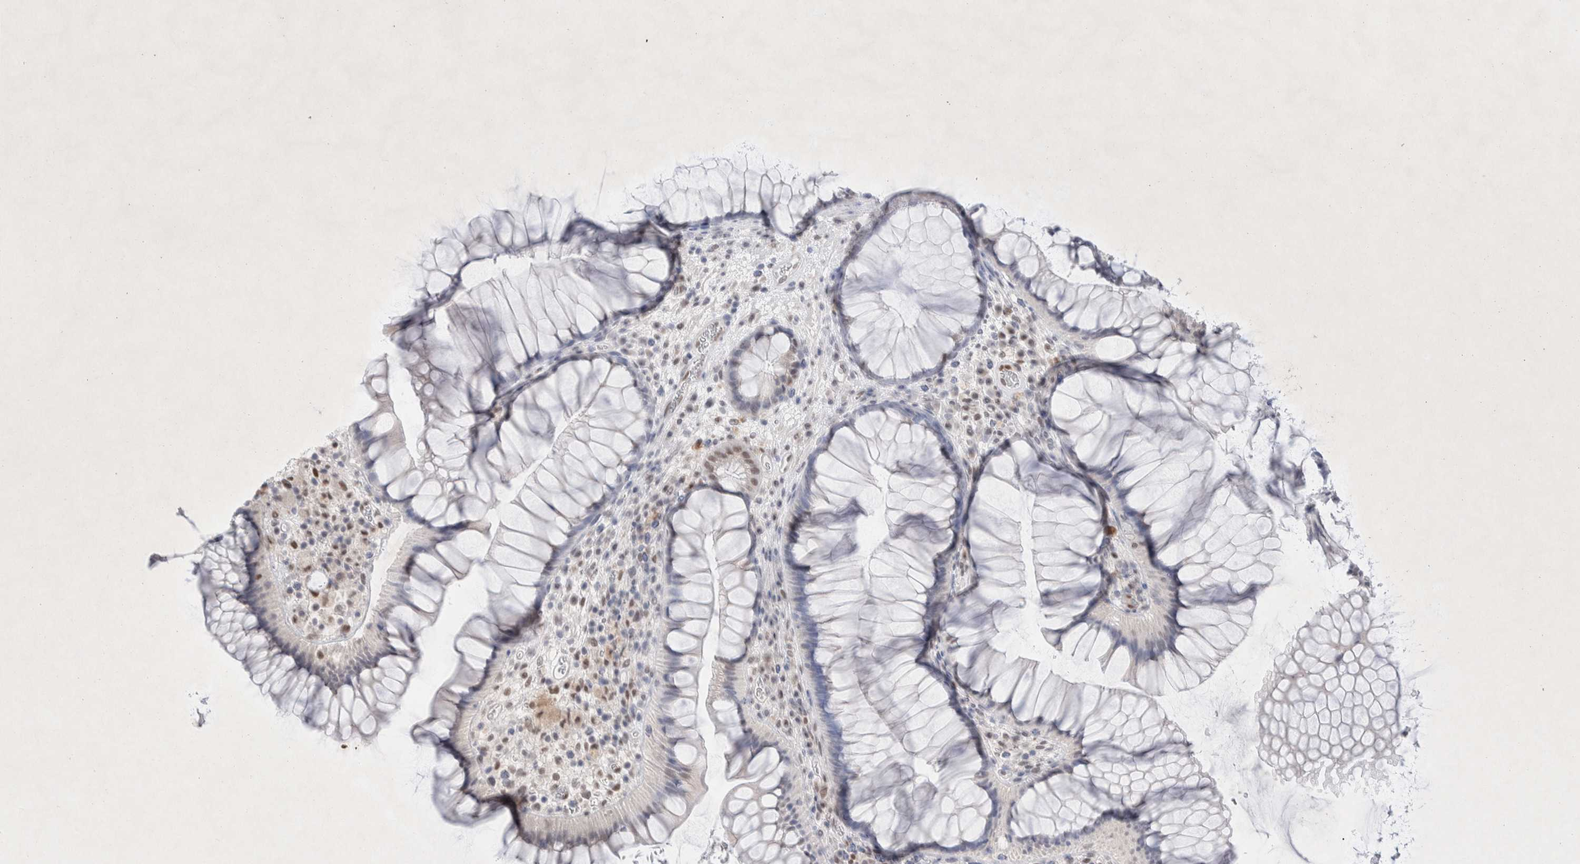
{"staining": {"intensity": "weak", "quantity": "25%-75%", "location": "nuclear"}, "tissue": "rectum", "cell_type": "Glandular cells", "image_type": "normal", "snomed": [{"axis": "morphology", "description": "Normal tissue, NOS"}, {"axis": "topography", "description": "Rectum"}], "caption": "A photomicrograph of rectum stained for a protein exhibits weak nuclear brown staining in glandular cells.", "gene": "PRMT1", "patient": {"sex": "male", "age": 51}}